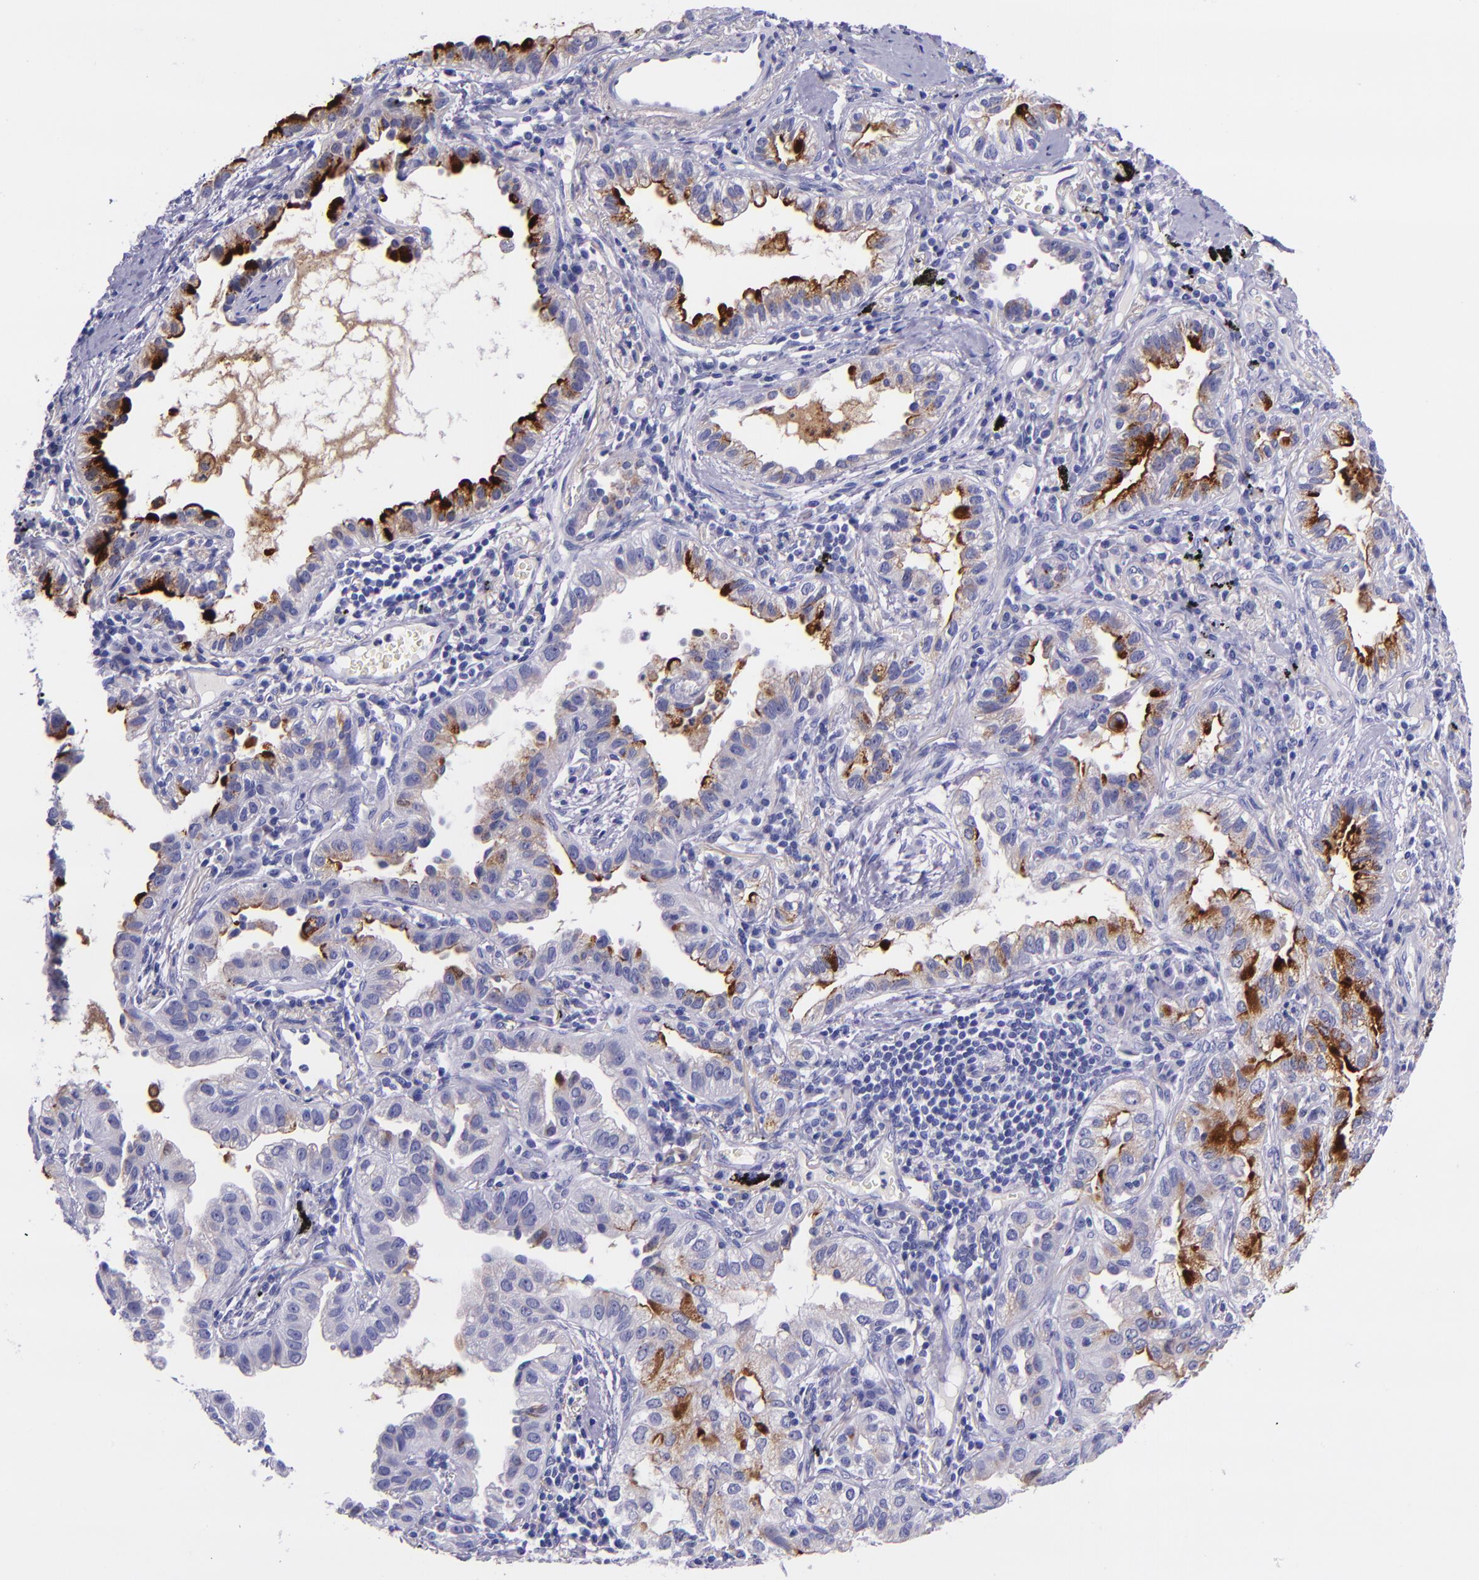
{"staining": {"intensity": "moderate", "quantity": "25%-75%", "location": "cytoplasmic/membranous"}, "tissue": "lung cancer", "cell_type": "Tumor cells", "image_type": "cancer", "snomed": [{"axis": "morphology", "description": "Adenocarcinoma, NOS"}, {"axis": "topography", "description": "Lung"}], "caption": "Immunohistochemical staining of lung adenocarcinoma reveals medium levels of moderate cytoplasmic/membranous protein staining in approximately 25%-75% of tumor cells.", "gene": "SLPI", "patient": {"sex": "female", "age": 50}}